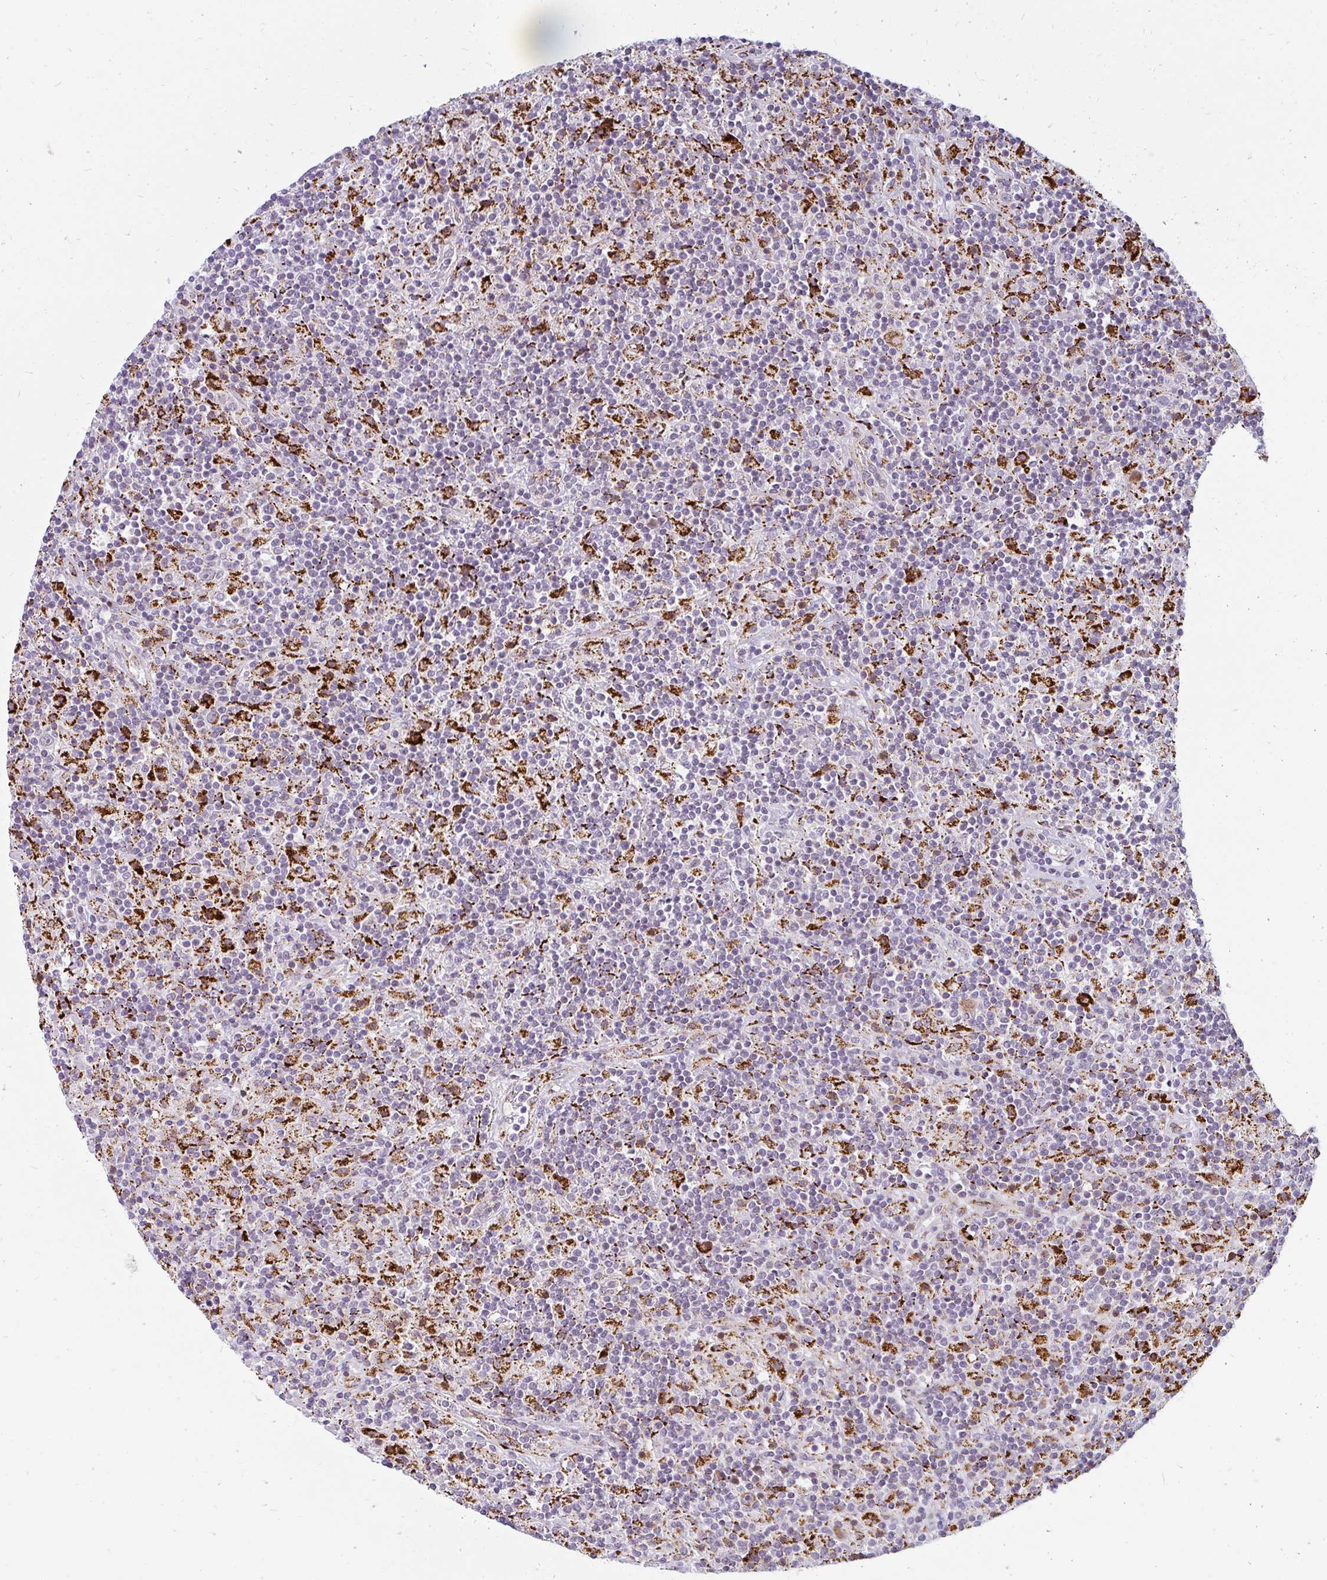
{"staining": {"intensity": "moderate", "quantity": "25%-75%", "location": "cytoplasmic/membranous"}, "tissue": "lymphoma", "cell_type": "Tumor cells", "image_type": "cancer", "snomed": [{"axis": "morphology", "description": "Hodgkin's disease, NOS"}, {"axis": "topography", "description": "Lymph node"}], "caption": "Human lymphoma stained with a brown dye exhibits moderate cytoplasmic/membranous positive expression in about 25%-75% of tumor cells.", "gene": "PLA2G5", "patient": {"sex": "male", "age": 70}}